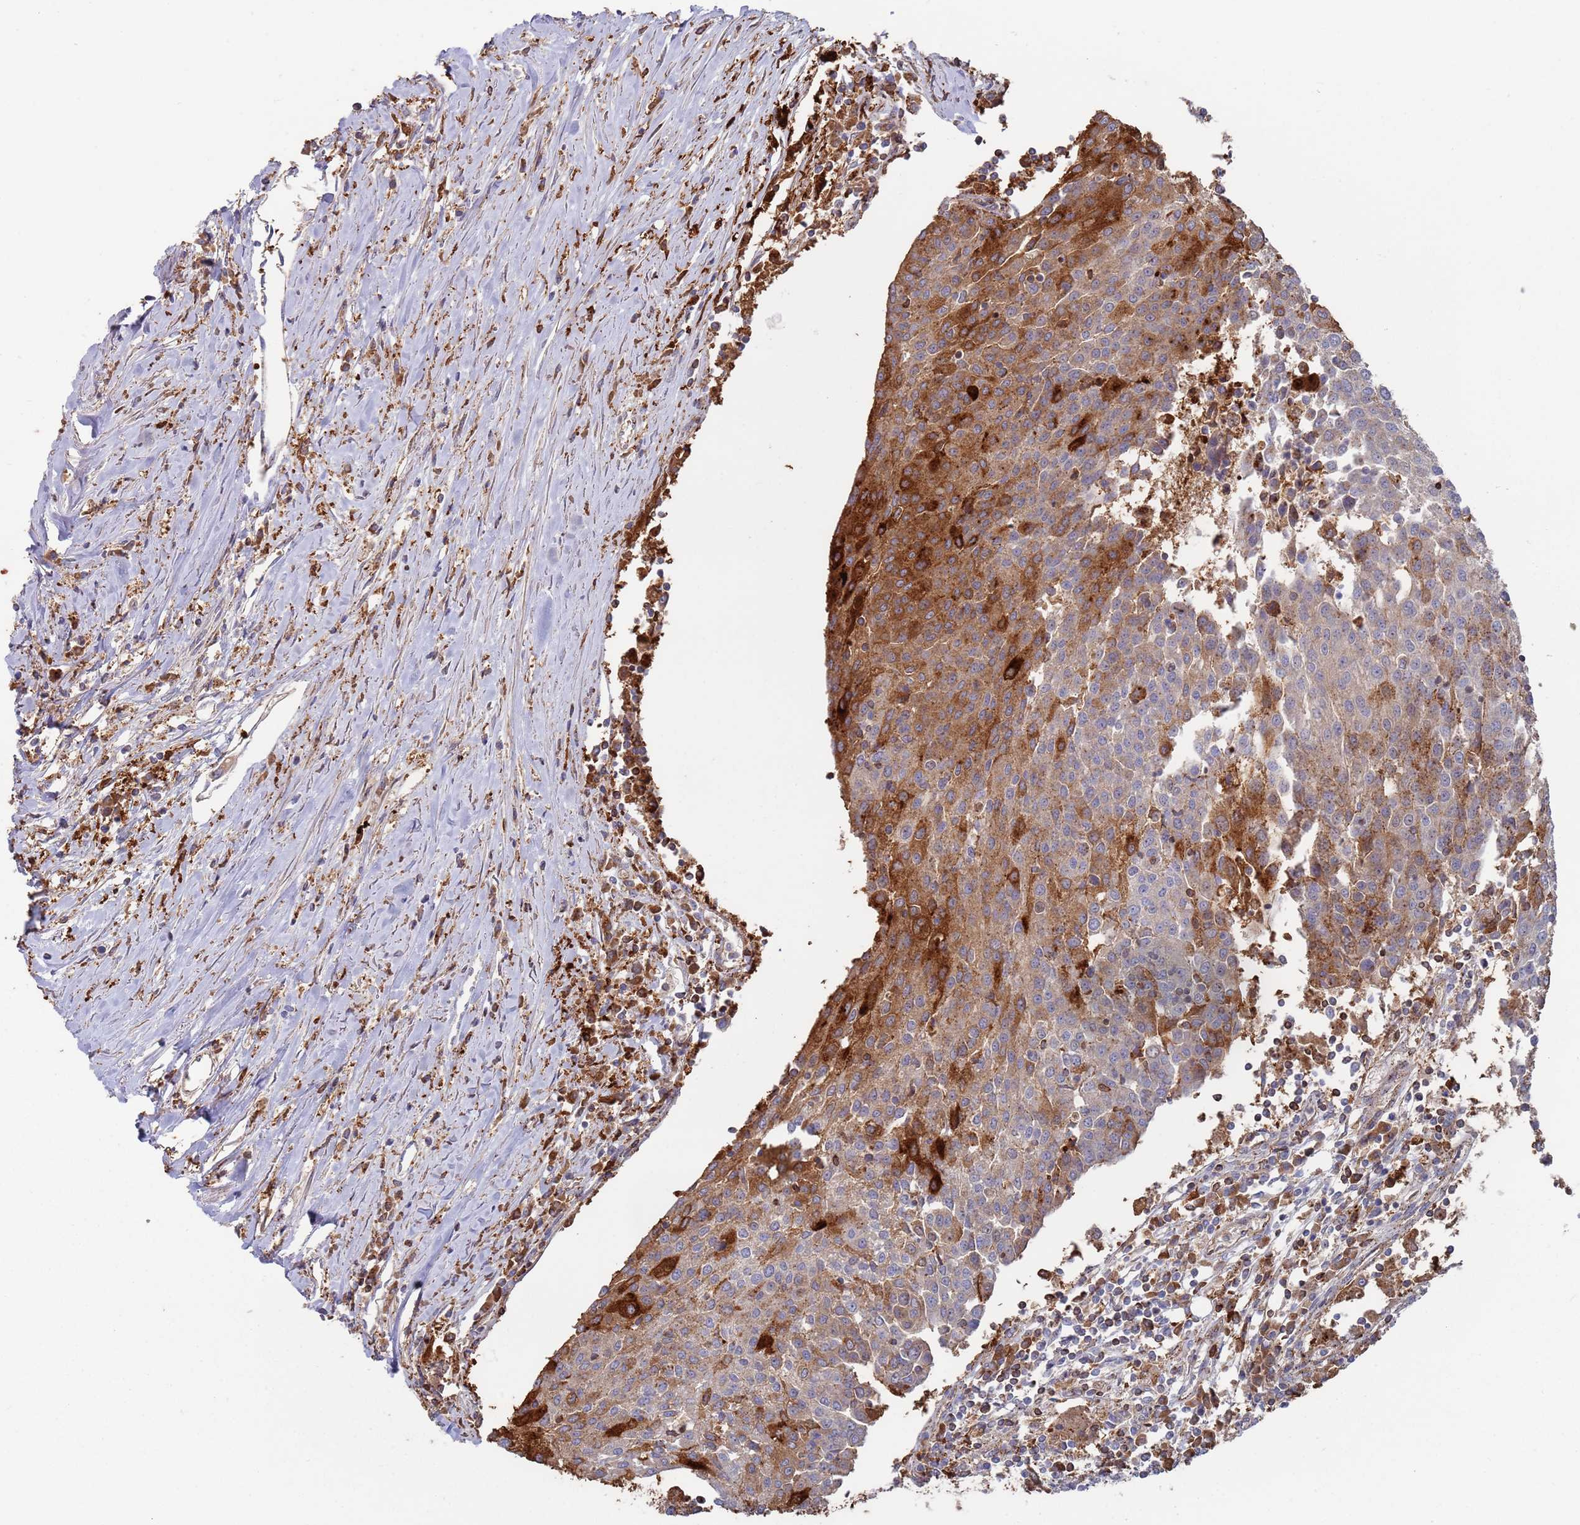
{"staining": {"intensity": "moderate", "quantity": "<25%", "location": "cytoplasmic/membranous"}, "tissue": "urothelial cancer", "cell_type": "Tumor cells", "image_type": "cancer", "snomed": [{"axis": "morphology", "description": "Urothelial carcinoma, High grade"}, {"axis": "topography", "description": "Urinary bladder"}], "caption": "Urothelial cancer tissue shows moderate cytoplasmic/membranous expression in approximately <25% of tumor cells, visualized by immunohistochemistry.", "gene": "MALRD1", "patient": {"sex": "female", "age": 85}}